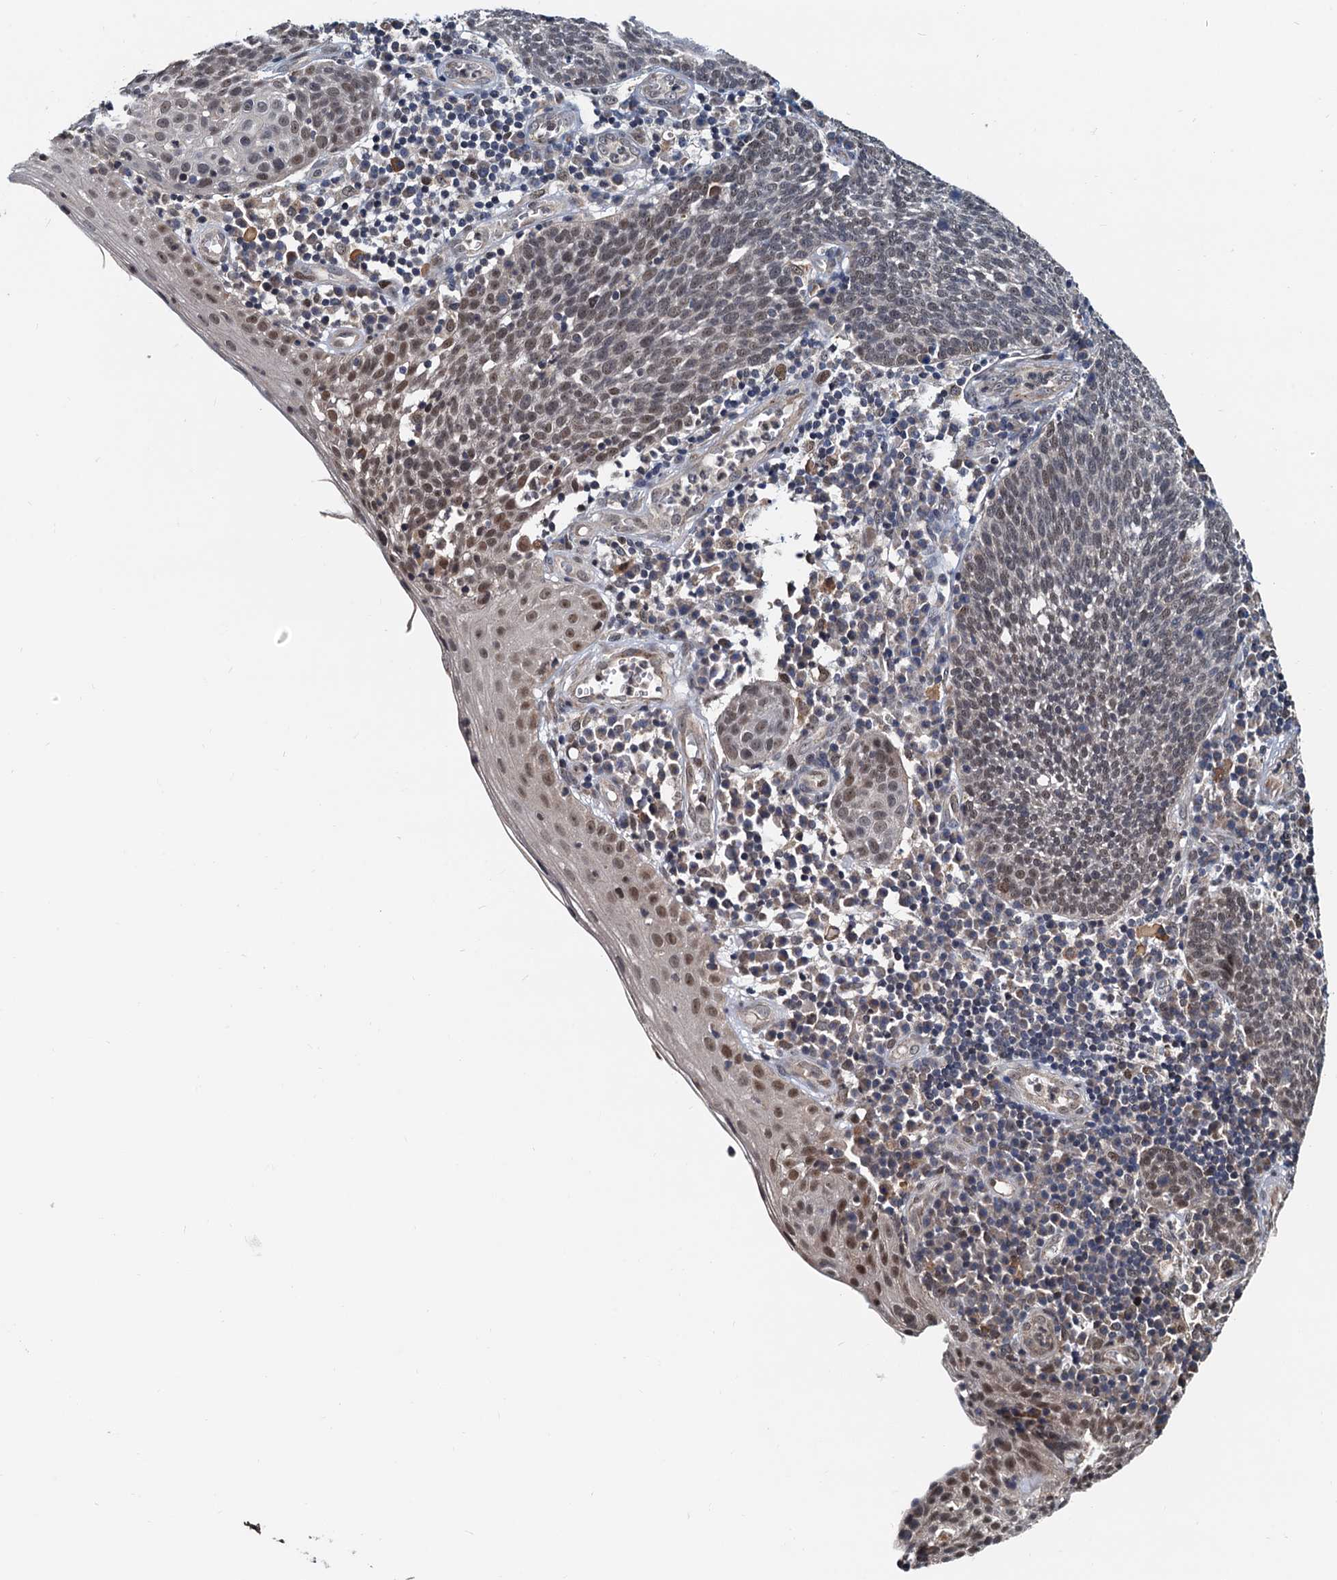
{"staining": {"intensity": "weak", "quantity": "25%-75%", "location": "nuclear"}, "tissue": "cervical cancer", "cell_type": "Tumor cells", "image_type": "cancer", "snomed": [{"axis": "morphology", "description": "Squamous cell carcinoma, NOS"}, {"axis": "topography", "description": "Cervix"}], "caption": "This photomicrograph shows immunohistochemistry staining of squamous cell carcinoma (cervical), with low weak nuclear staining in about 25%-75% of tumor cells.", "gene": "MCMBP", "patient": {"sex": "female", "age": 34}}